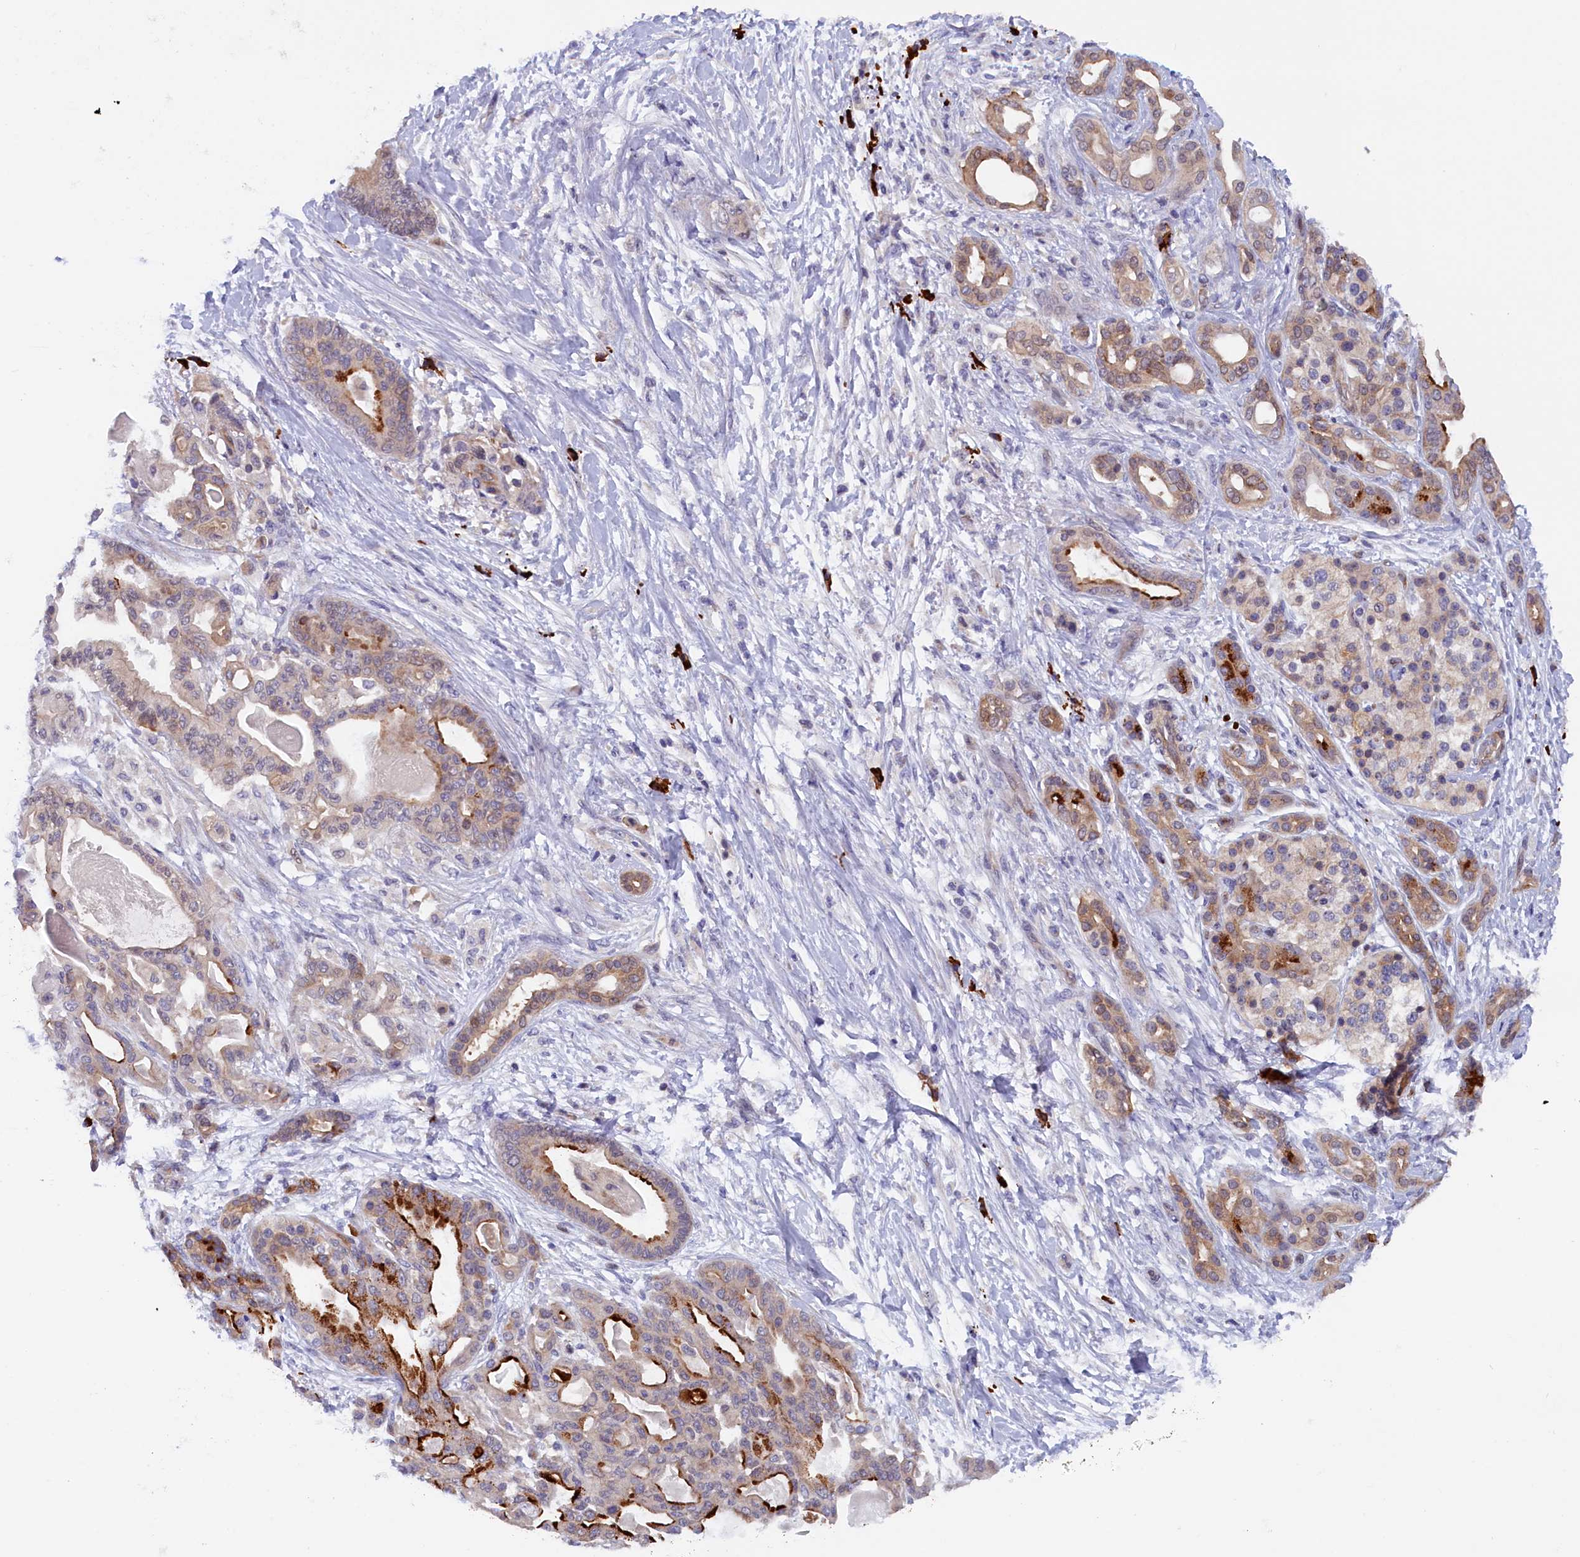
{"staining": {"intensity": "strong", "quantity": "<25%", "location": "cytoplasmic/membranous"}, "tissue": "pancreatic cancer", "cell_type": "Tumor cells", "image_type": "cancer", "snomed": [{"axis": "morphology", "description": "Adenocarcinoma, NOS"}, {"axis": "topography", "description": "Pancreas"}], "caption": "The immunohistochemical stain shows strong cytoplasmic/membranous staining in tumor cells of adenocarcinoma (pancreatic) tissue.", "gene": "JPT2", "patient": {"sex": "male", "age": 63}}